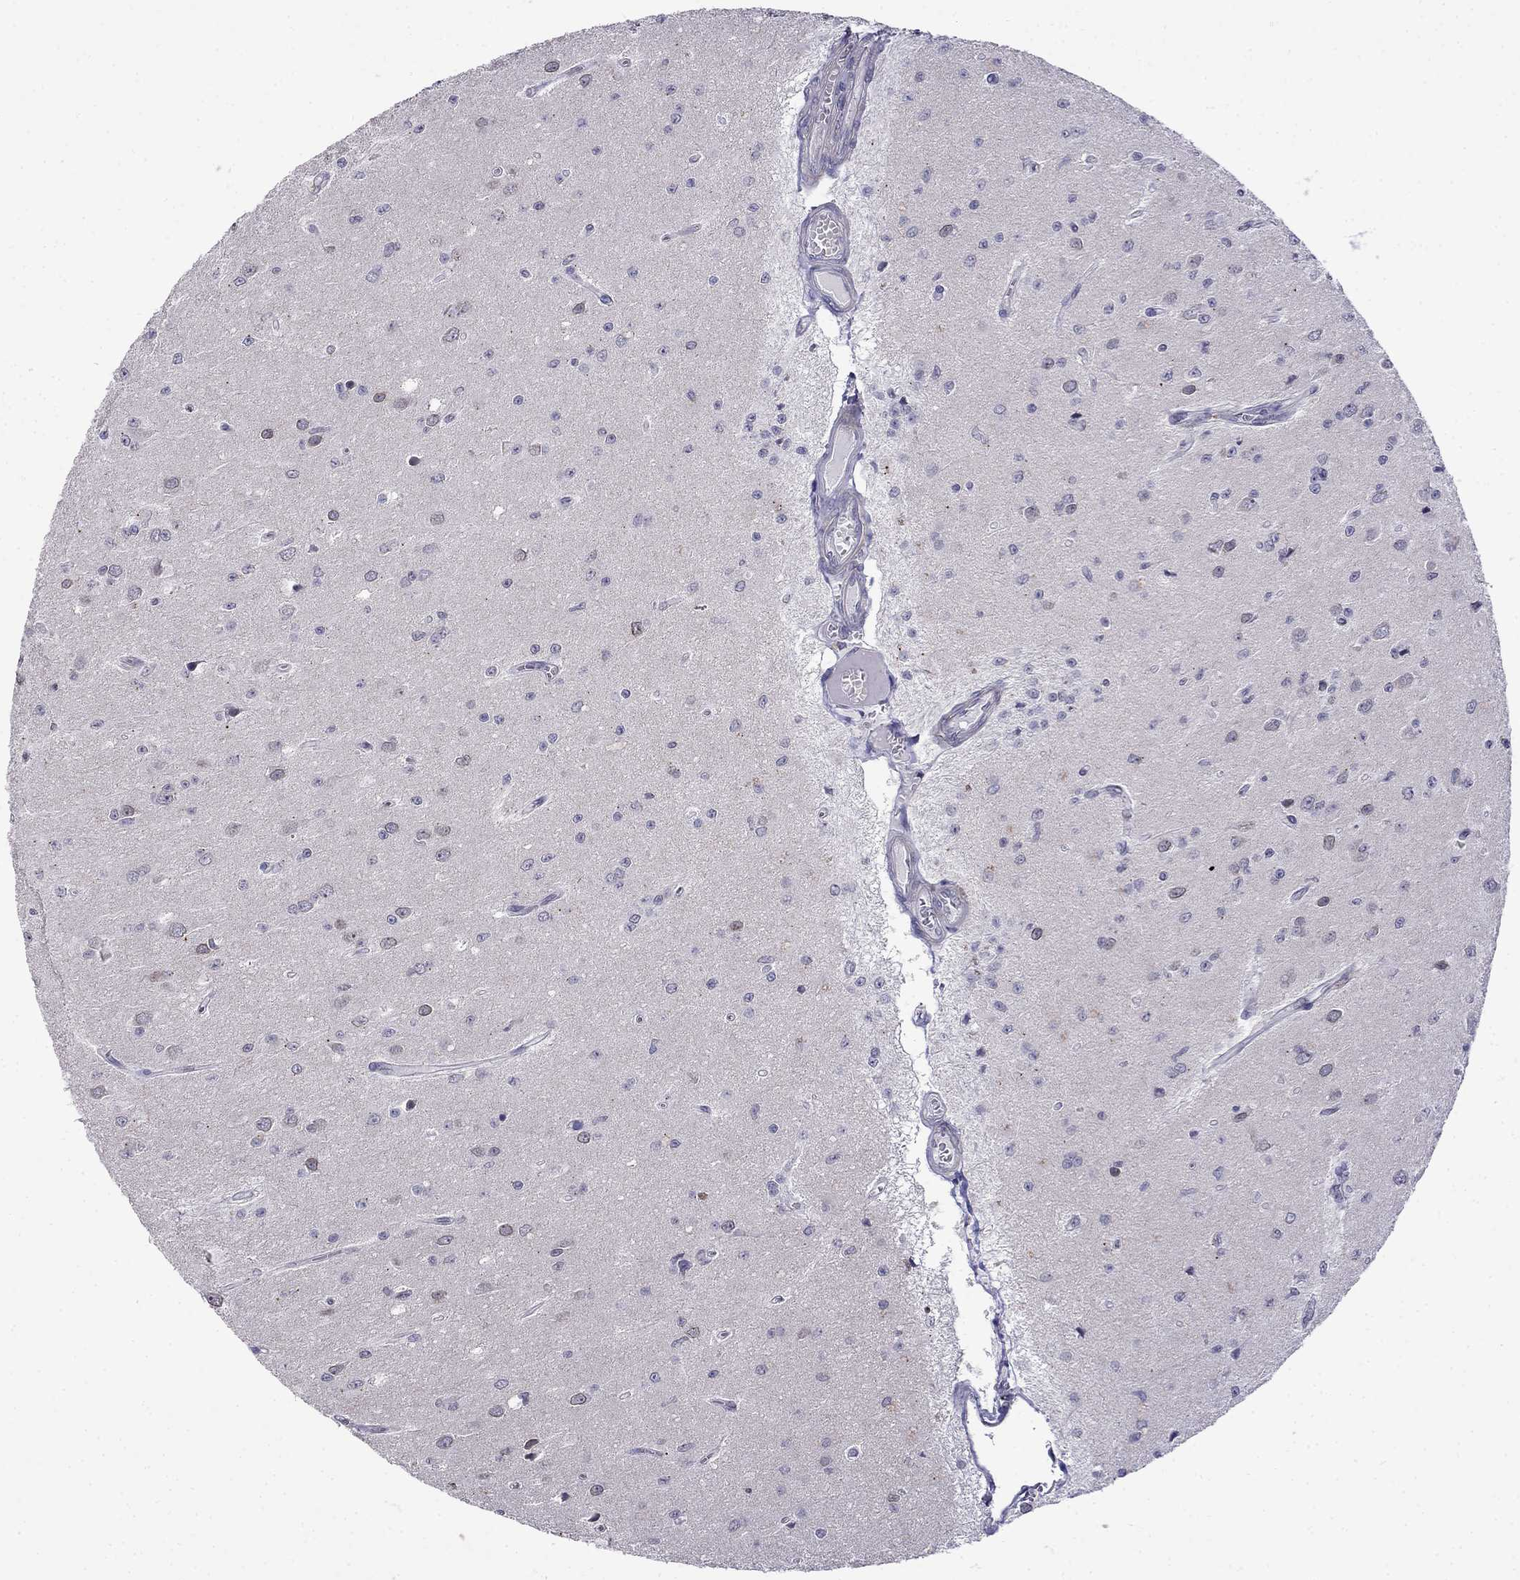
{"staining": {"intensity": "negative", "quantity": "none", "location": "none"}, "tissue": "glioma", "cell_type": "Tumor cells", "image_type": "cancer", "snomed": [{"axis": "morphology", "description": "Glioma, malignant, Low grade"}, {"axis": "topography", "description": "Brain"}], "caption": "Image shows no significant protein staining in tumor cells of glioma.", "gene": "PRR18", "patient": {"sex": "female", "age": 45}}